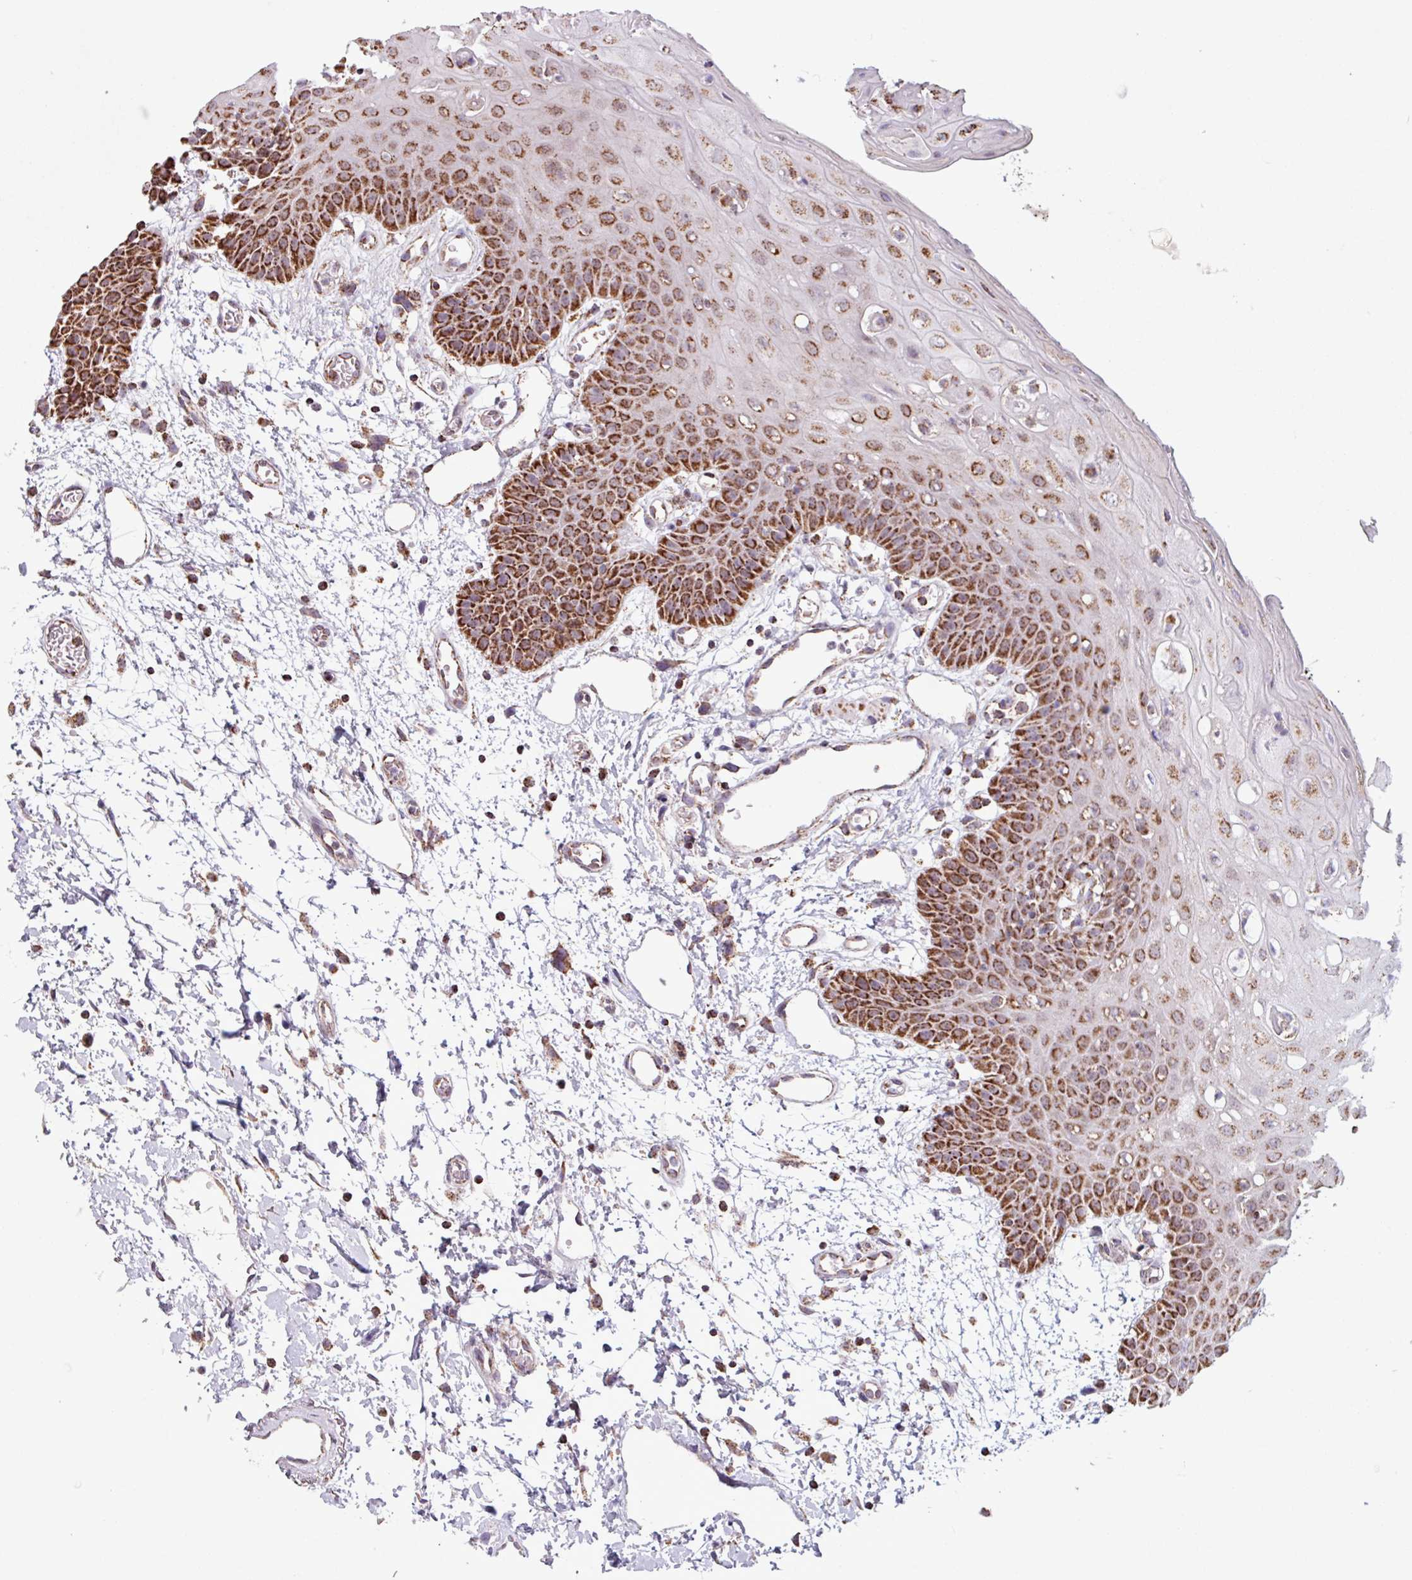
{"staining": {"intensity": "strong", "quantity": ">75%", "location": "cytoplasmic/membranous"}, "tissue": "oral mucosa", "cell_type": "Squamous epithelial cells", "image_type": "normal", "snomed": [{"axis": "morphology", "description": "Normal tissue, NOS"}, {"axis": "topography", "description": "Oral tissue"}, {"axis": "topography", "description": "Tounge, NOS"}], "caption": "DAB (3,3'-diaminobenzidine) immunohistochemical staining of benign oral mucosa shows strong cytoplasmic/membranous protein expression in approximately >75% of squamous epithelial cells.", "gene": "ALG8", "patient": {"sex": "female", "age": 59}}